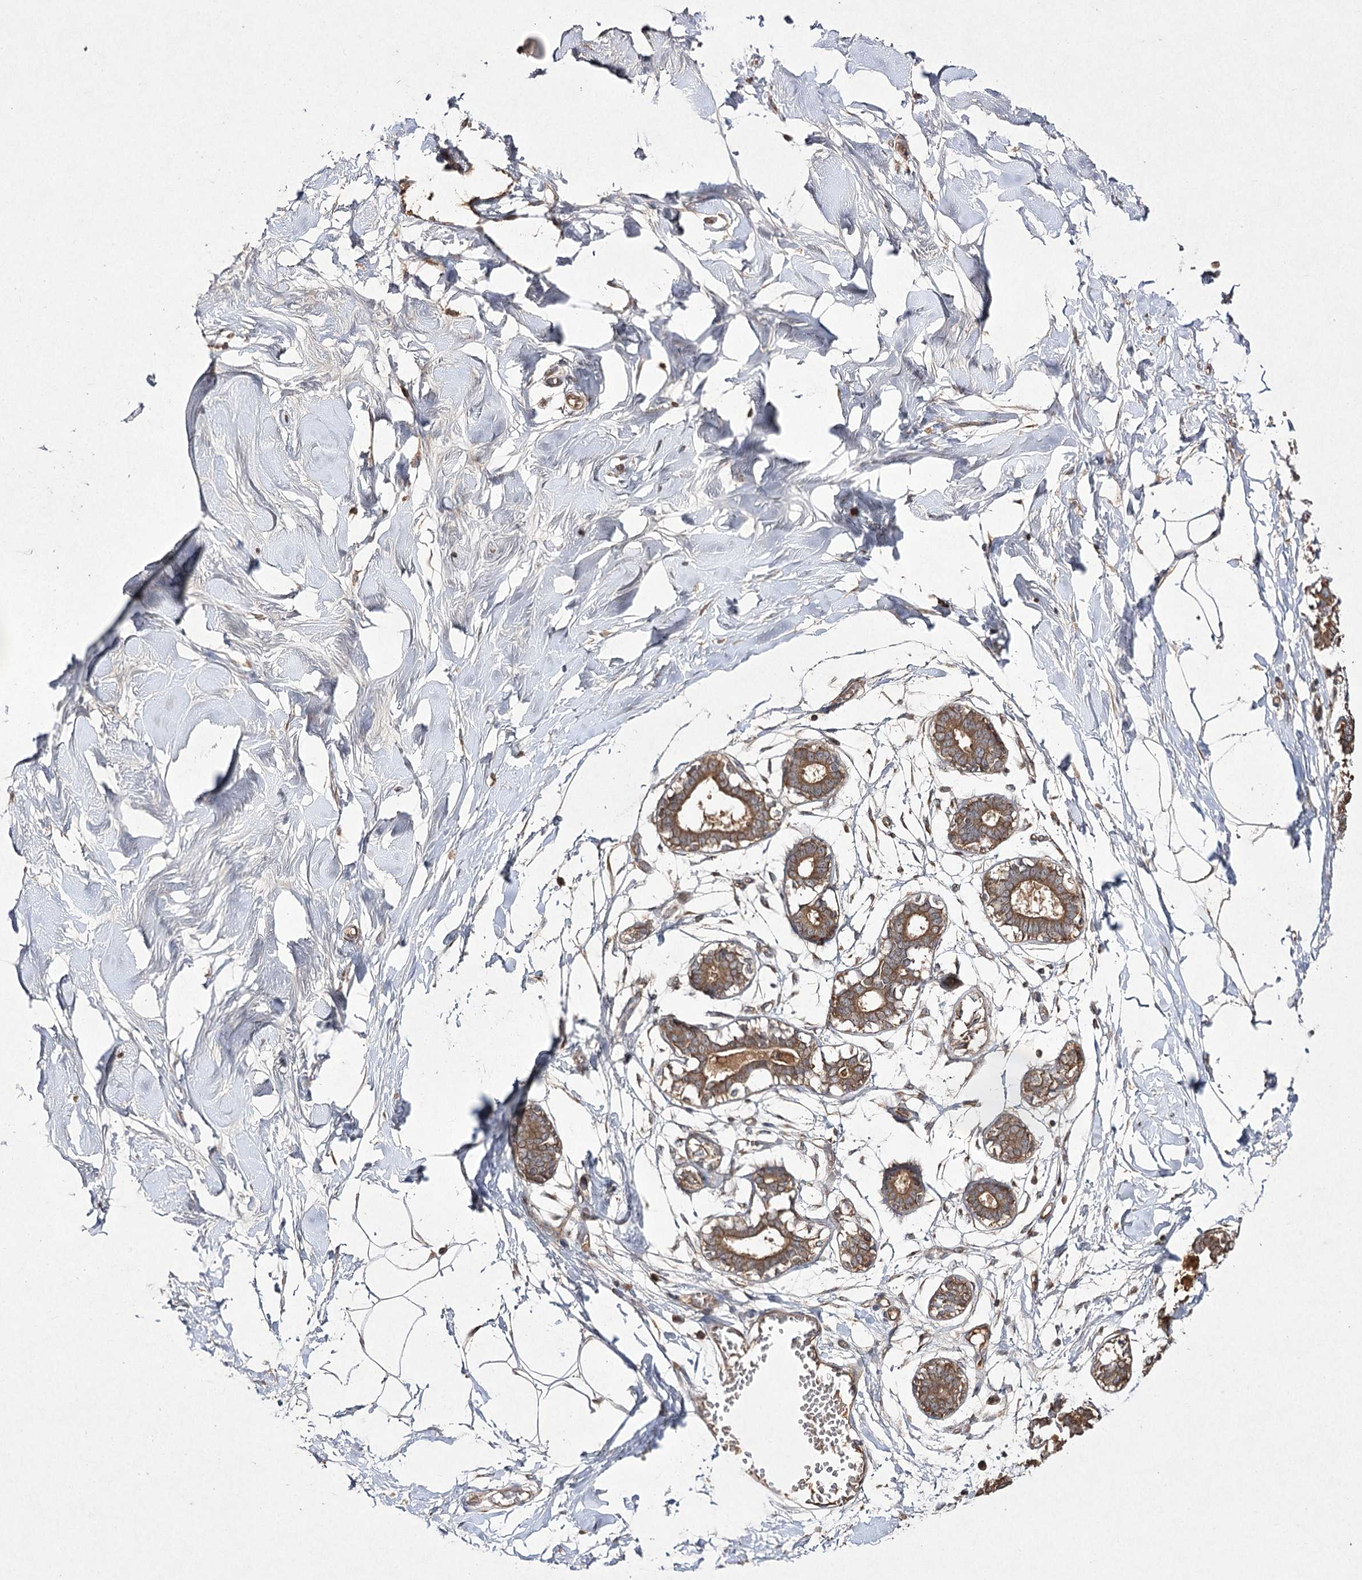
{"staining": {"intensity": "weak", "quantity": ">75%", "location": "cytoplasmic/membranous"}, "tissue": "breast", "cell_type": "Adipocytes", "image_type": "normal", "snomed": [{"axis": "morphology", "description": "Normal tissue, NOS"}, {"axis": "topography", "description": "Breast"}], "caption": "Immunohistochemistry (IHC) histopathology image of normal breast stained for a protein (brown), which exhibits low levels of weak cytoplasmic/membranous staining in approximately >75% of adipocytes.", "gene": "FANCL", "patient": {"sex": "female", "age": 27}}